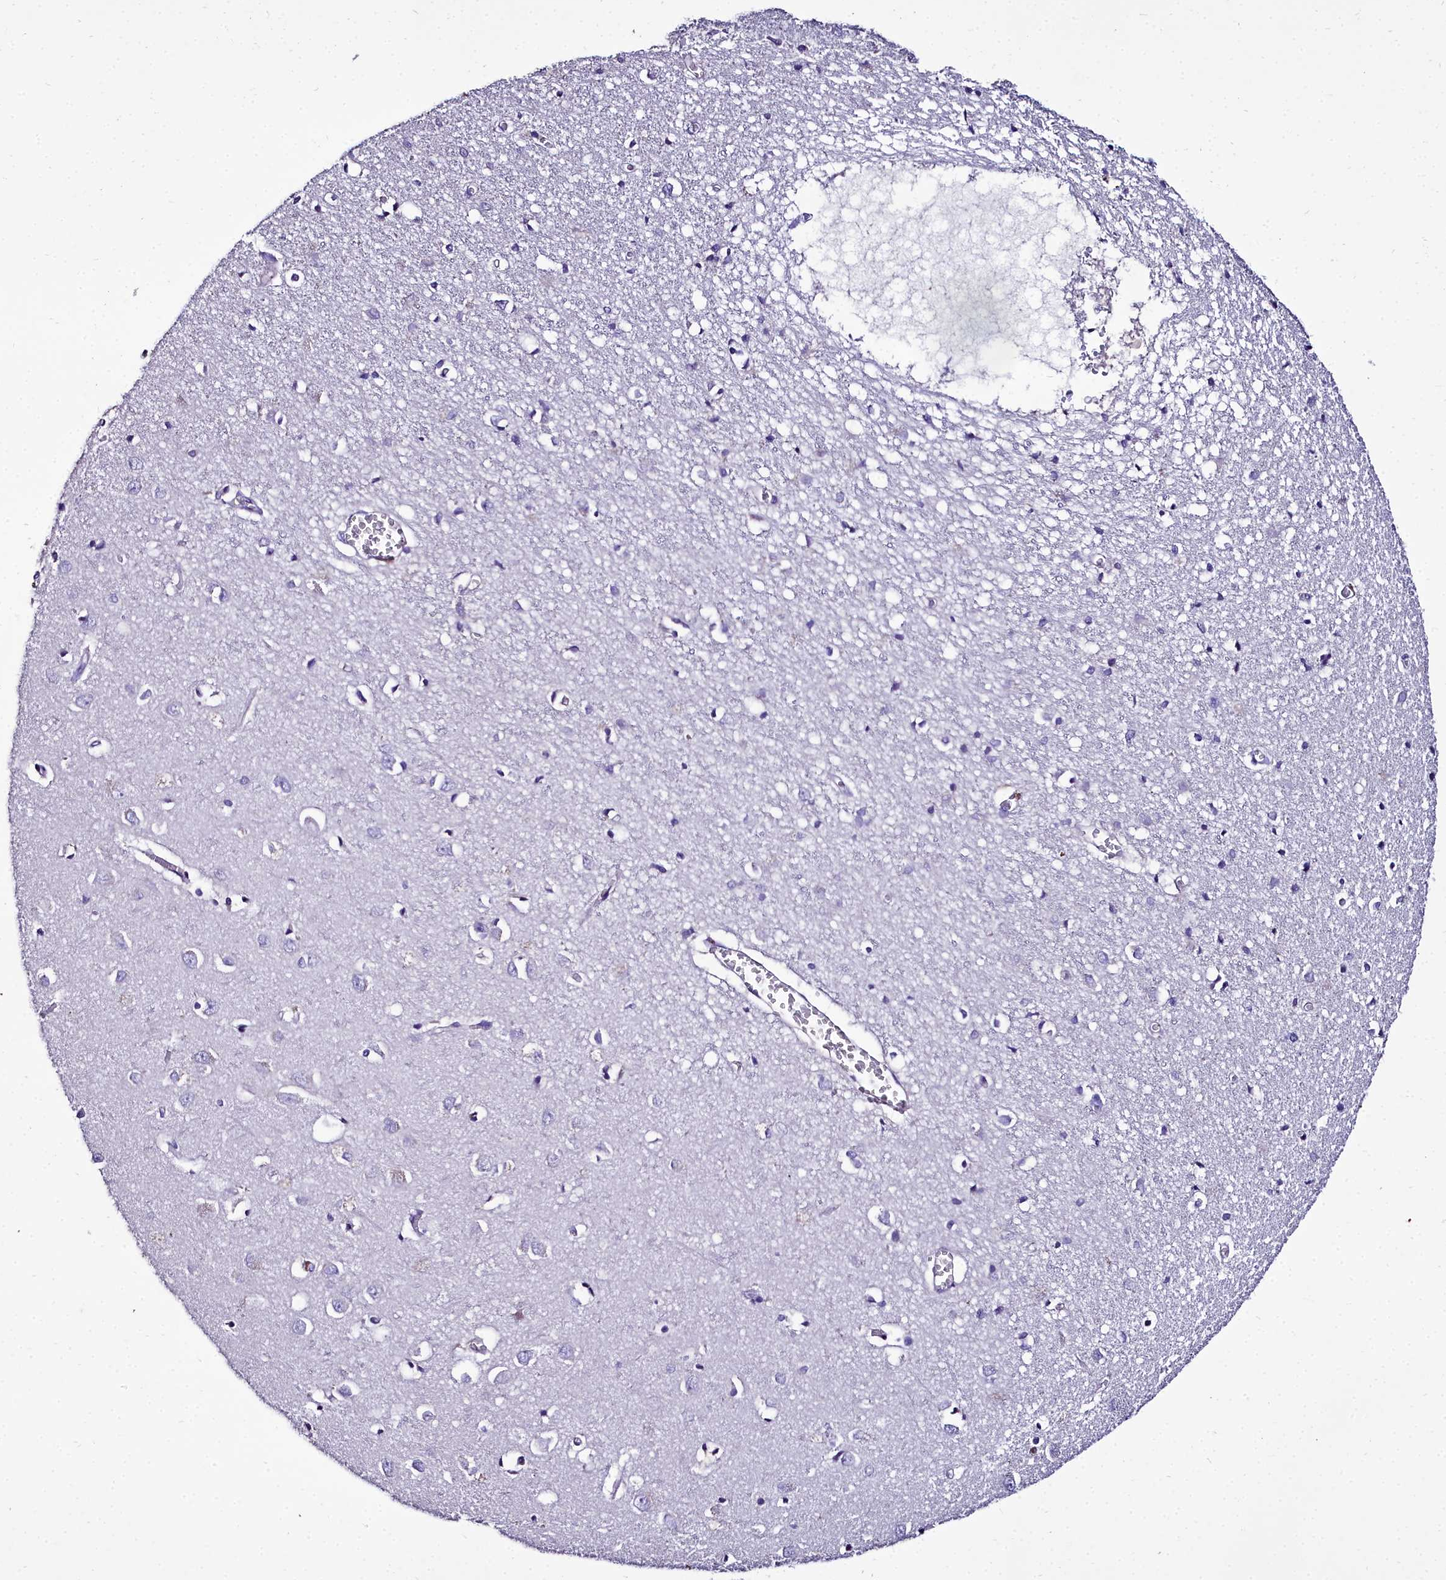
{"staining": {"intensity": "negative", "quantity": "none", "location": "none"}, "tissue": "cerebral cortex", "cell_type": "Endothelial cells", "image_type": "normal", "snomed": [{"axis": "morphology", "description": "Normal tissue, NOS"}, {"axis": "topography", "description": "Cerebral cortex"}], "caption": "A high-resolution micrograph shows immunohistochemistry staining of normal cerebral cortex, which shows no significant staining in endothelial cells.", "gene": "MS4A18", "patient": {"sex": "female", "age": 64}}